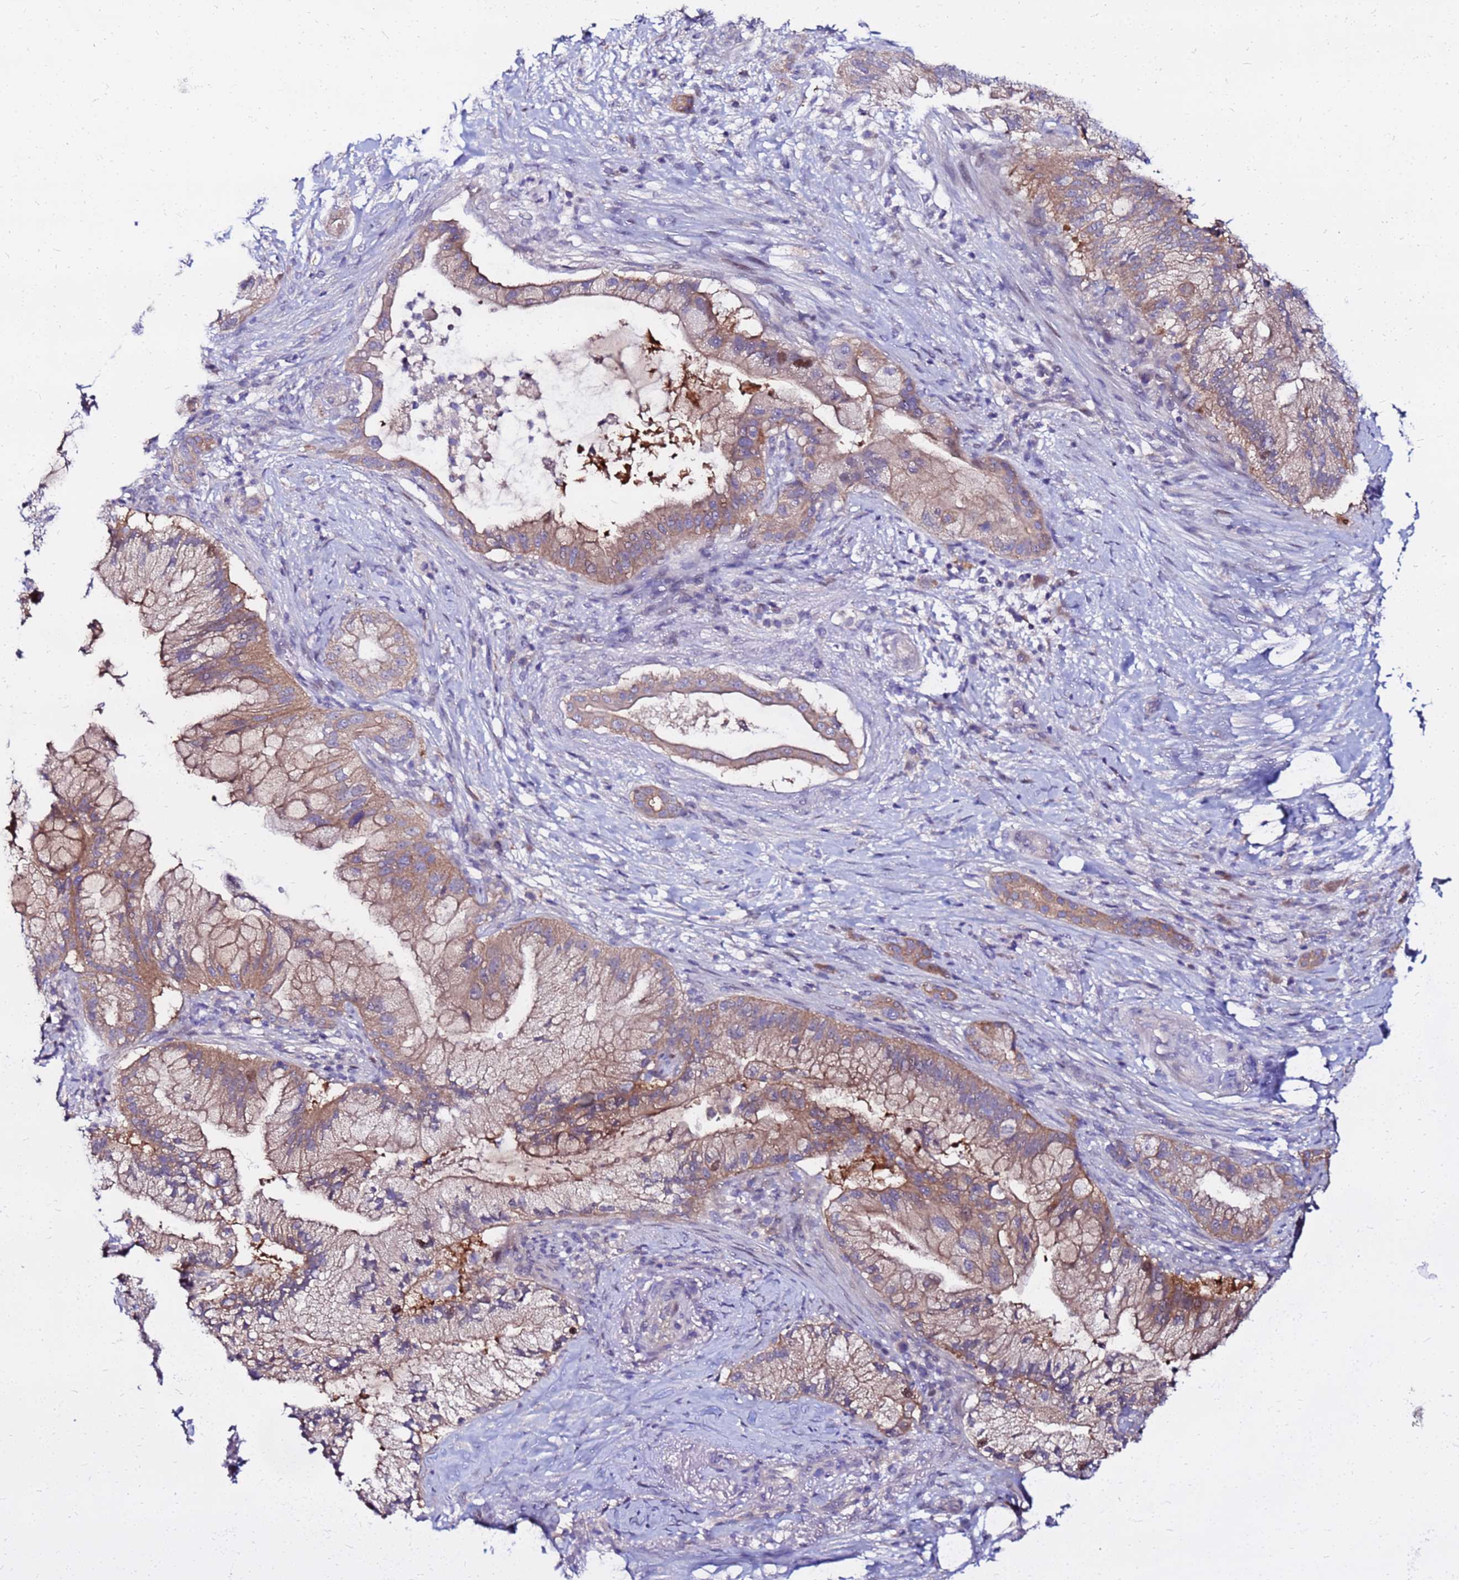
{"staining": {"intensity": "moderate", "quantity": ">75%", "location": "cytoplasmic/membranous"}, "tissue": "pancreatic cancer", "cell_type": "Tumor cells", "image_type": "cancer", "snomed": [{"axis": "morphology", "description": "Adenocarcinoma, NOS"}, {"axis": "topography", "description": "Pancreas"}], "caption": "The histopathology image demonstrates a brown stain indicating the presence of a protein in the cytoplasmic/membranous of tumor cells in pancreatic adenocarcinoma.", "gene": "ARHGEF5", "patient": {"sex": "male", "age": 44}}